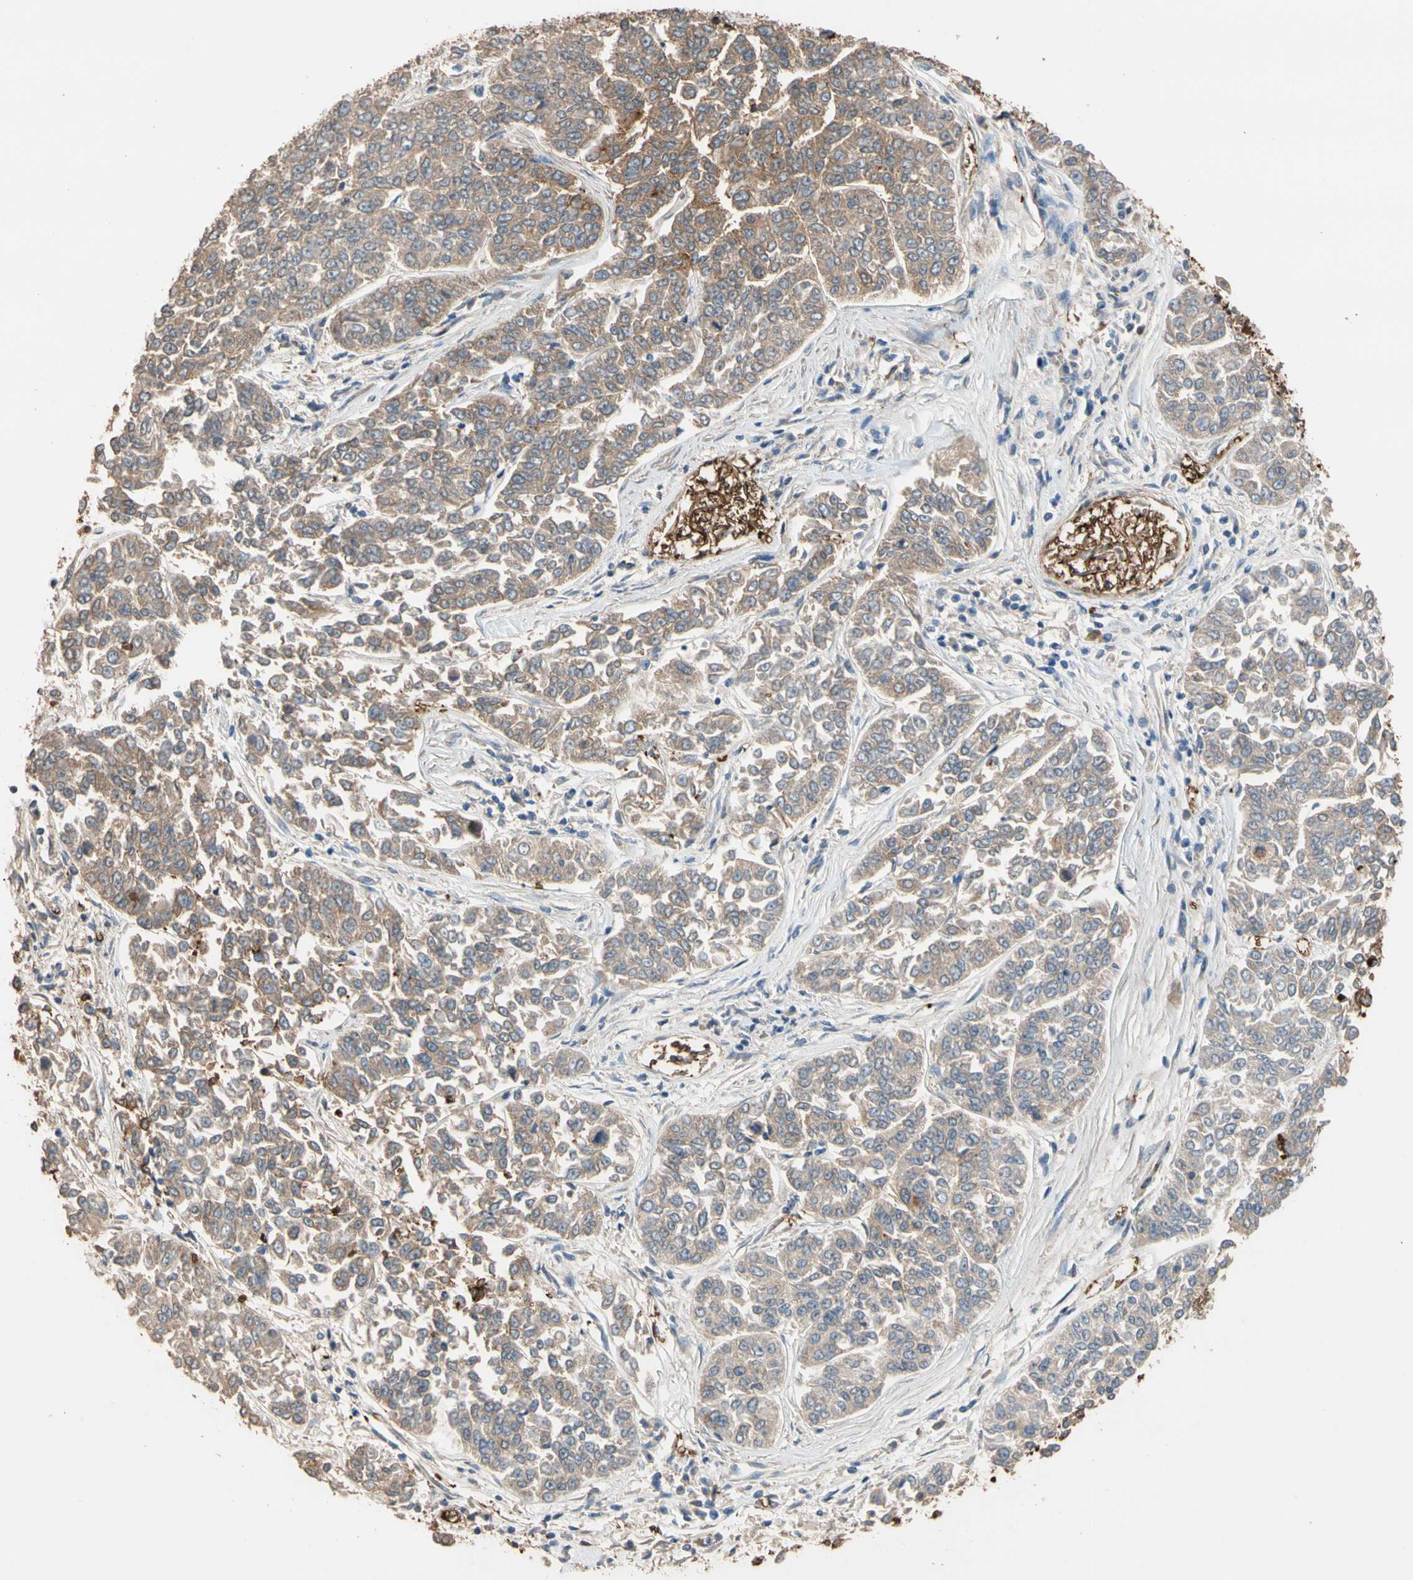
{"staining": {"intensity": "weak", "quantity": "<25%", "location": "cytoplasmic/membranous"}, "tissue": "lung cancer", "cell_type": "Tumor cells", "image_type": "cancer", "snomed": [{"axis": "morphology", "description": "Adenocarcinoma, NOS"}, {"axis": "topography", "description": "Lung"}], "caption": "Micrograph shows no significant protein positivity in tumor cells of adenocarcinoma (lung). Brightfield microscopy of IHC stained with DAB (3,3'-diaminobenzidine) (brown) and hematoxylin (blue), captured at high magnification.", "gene": "RIOK2", "patient": {"sex": "male", "age": 84}}